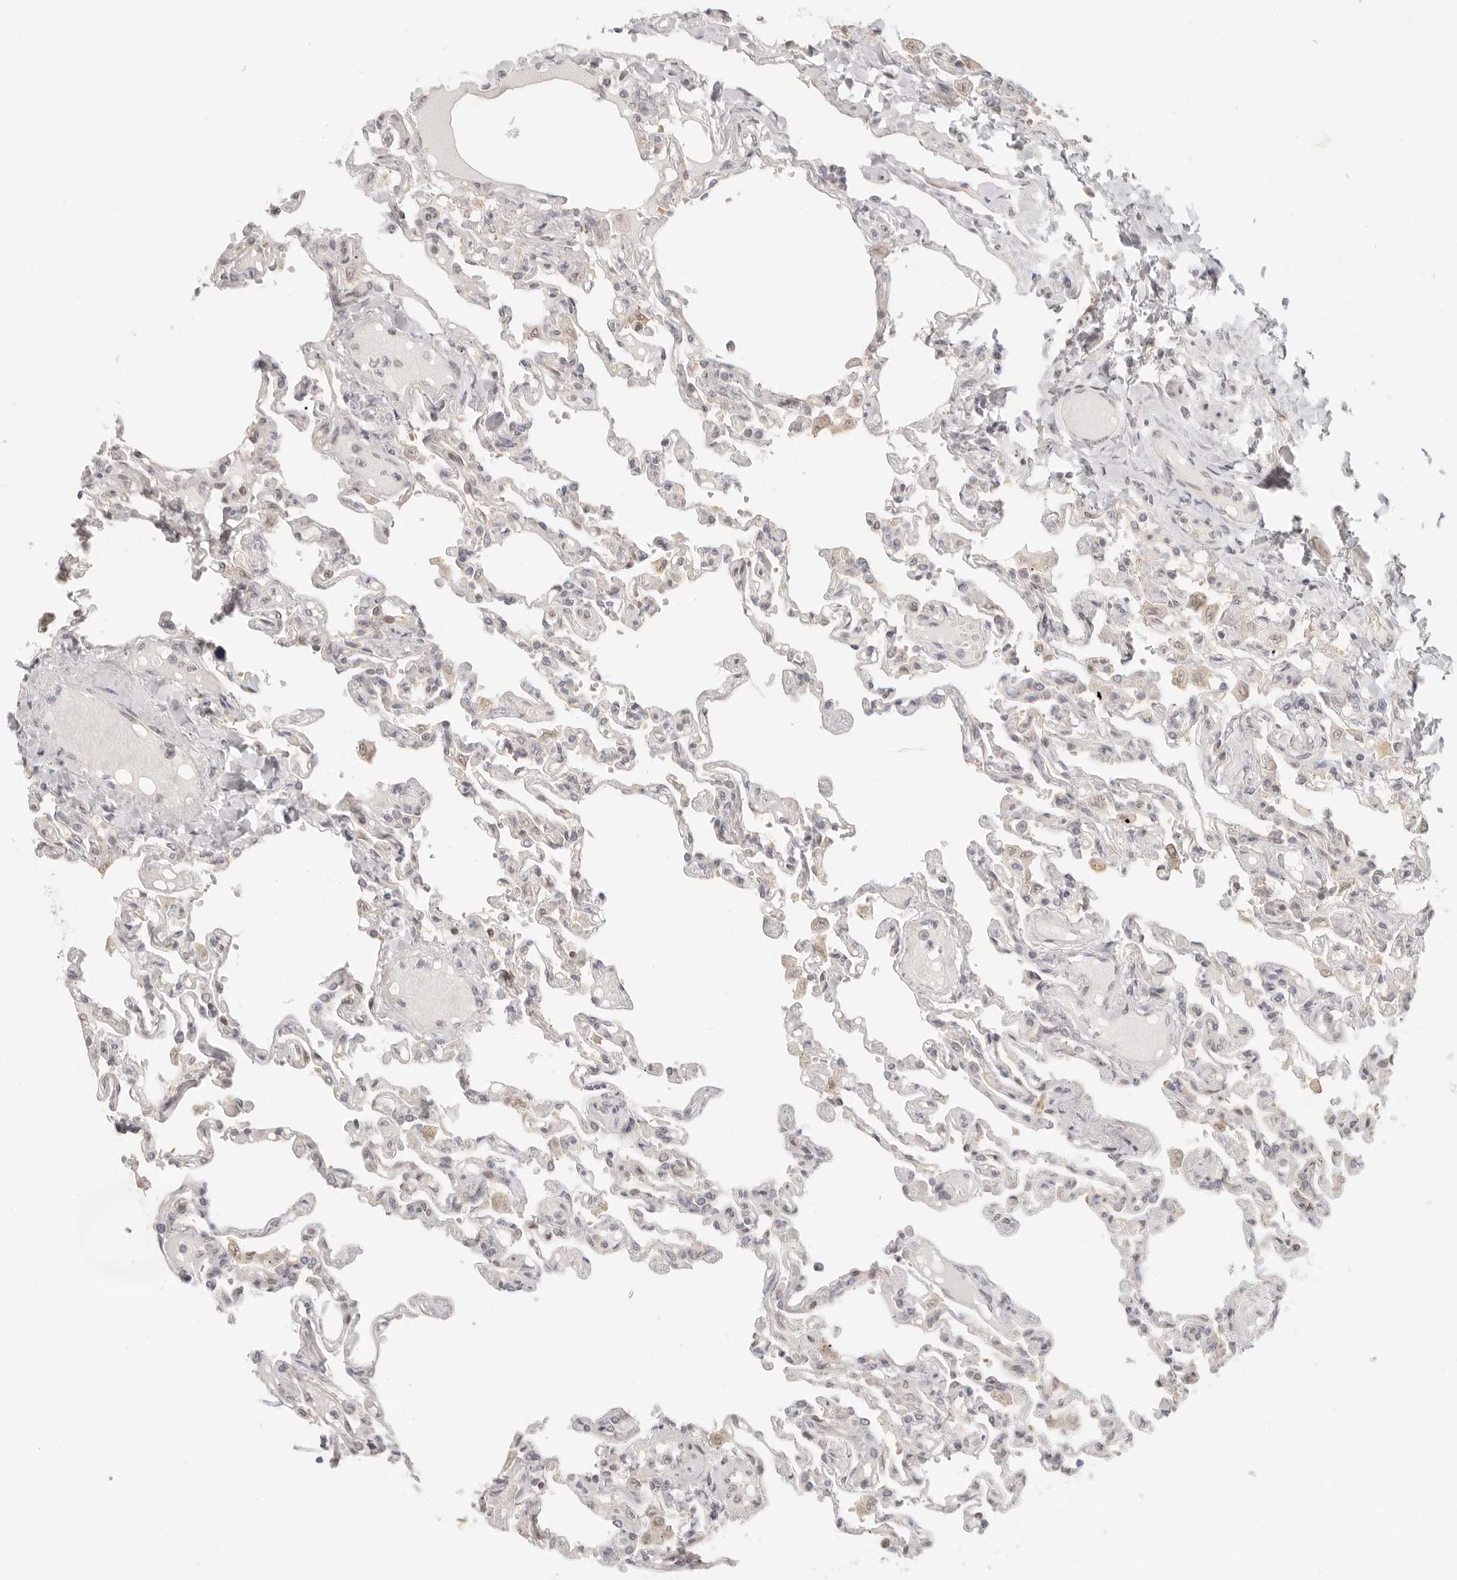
{"staining": {"intensity": "weak", "quantity": "<25%", "location": "cytoplasmic/membranous"}, "tissue": "lung", "cell_type": "Alveolar cells", "image_type": "normal", "snomed": [{"axis": "morphology", "description": "Normal tissue, NOS"}, {"axis": "topography", "description": "Lung"}], "caption": "Immunohistochemistry of benign lung shows no positivity in alveolar cells.", "gene": "TUFT1", "patient": {"sex": "male", "age": 21}}